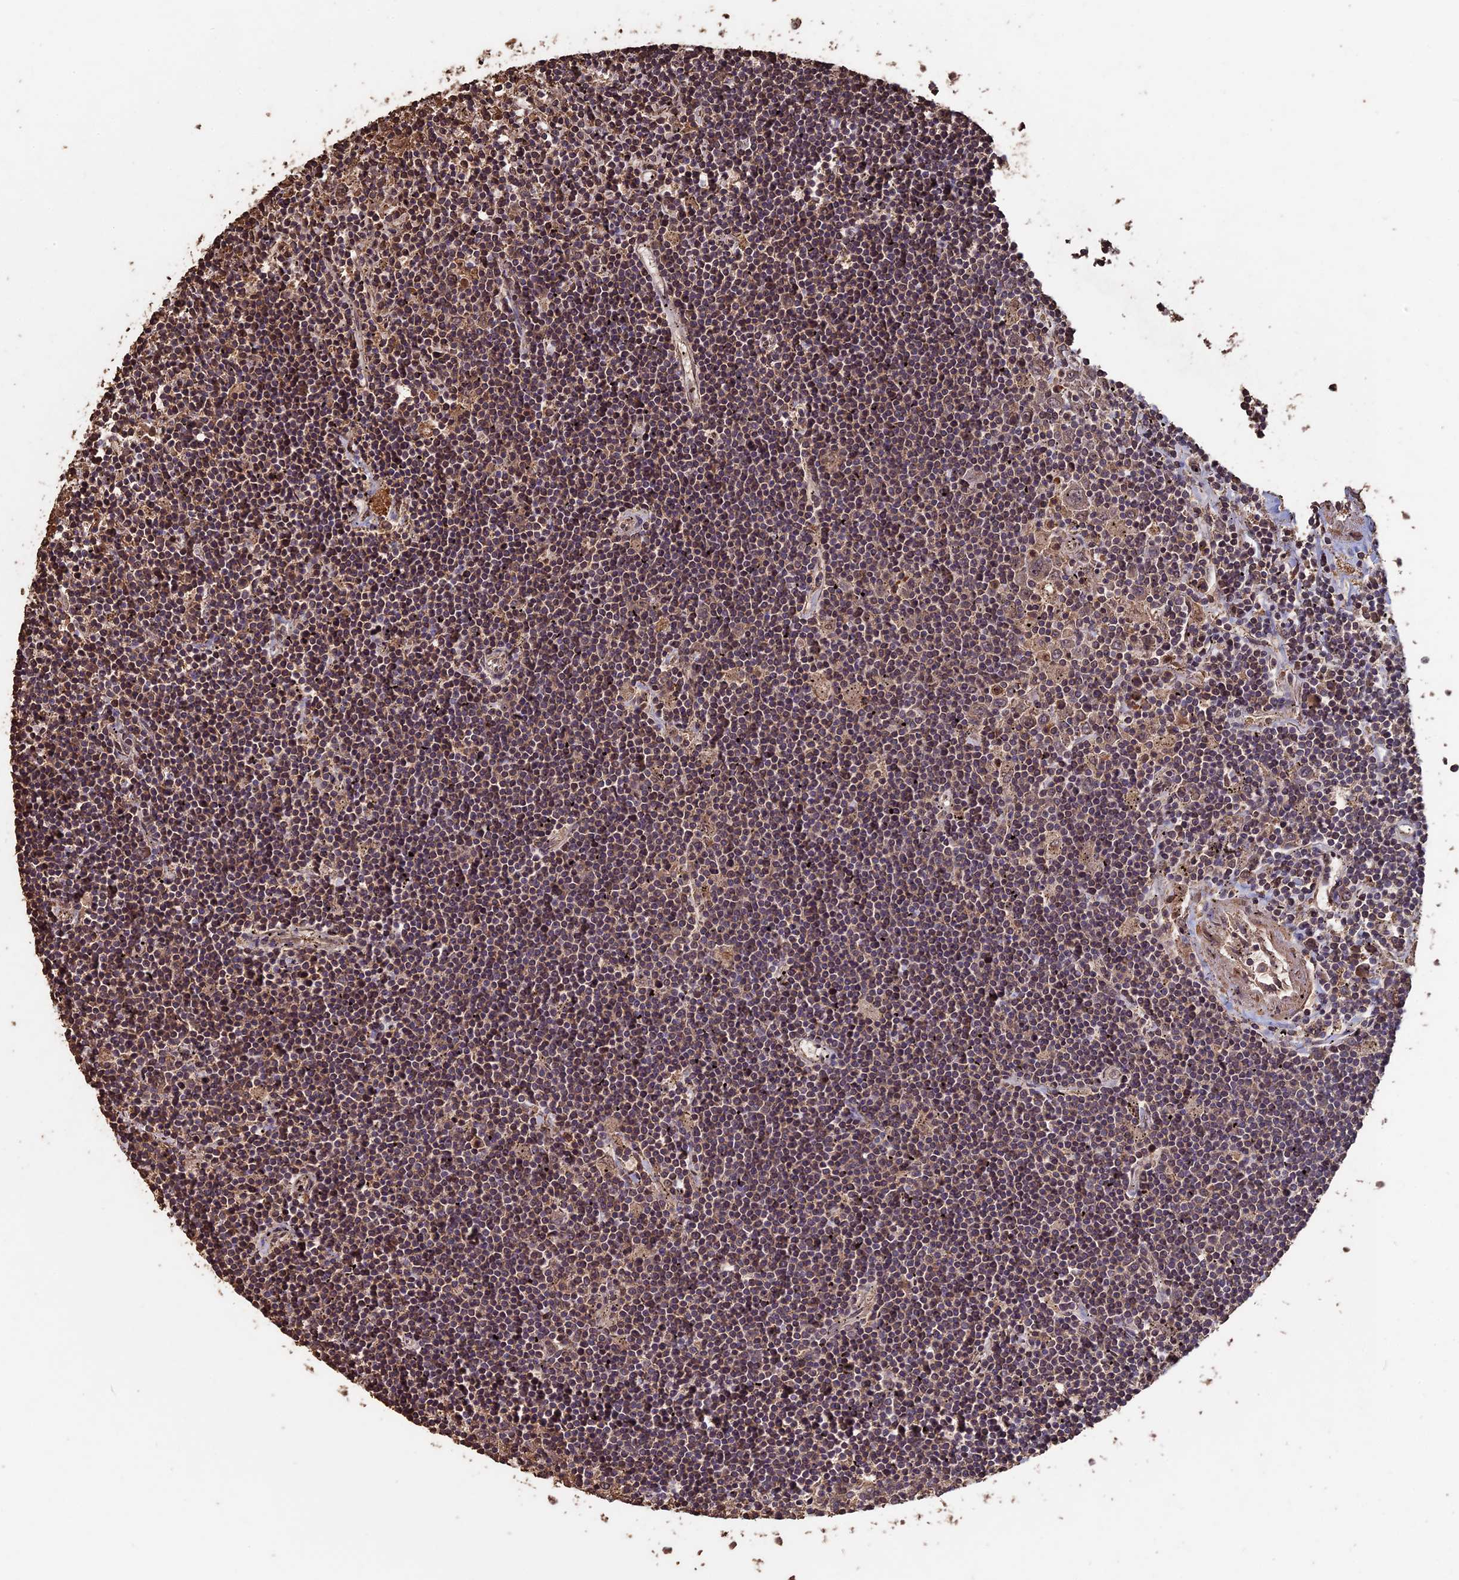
{"staining": {"intensity": "moderate", "quantity": ">75%", "location": "cytoplasmic/membranous"}, "tissue": "lymphoma", "cell_type": "Tumor cells", "image_type": "cancer", "snomed": [{"axis": "morphology", "description": "Malignant lymphoma, non-Hodgkin's type, Low grade"}, {"axis": "topography", "description": "Spleen"}], "caption": "Immunohistochemical staining of human low-grade malignant lymphoma, non-Hodgkin's type demonstrates medium levels of moderate cytoplasmic/membranous expression in approximately >75% of tumor cells.", "gene": "HUNK", "patient": {"sex": "male", "age": 76}}